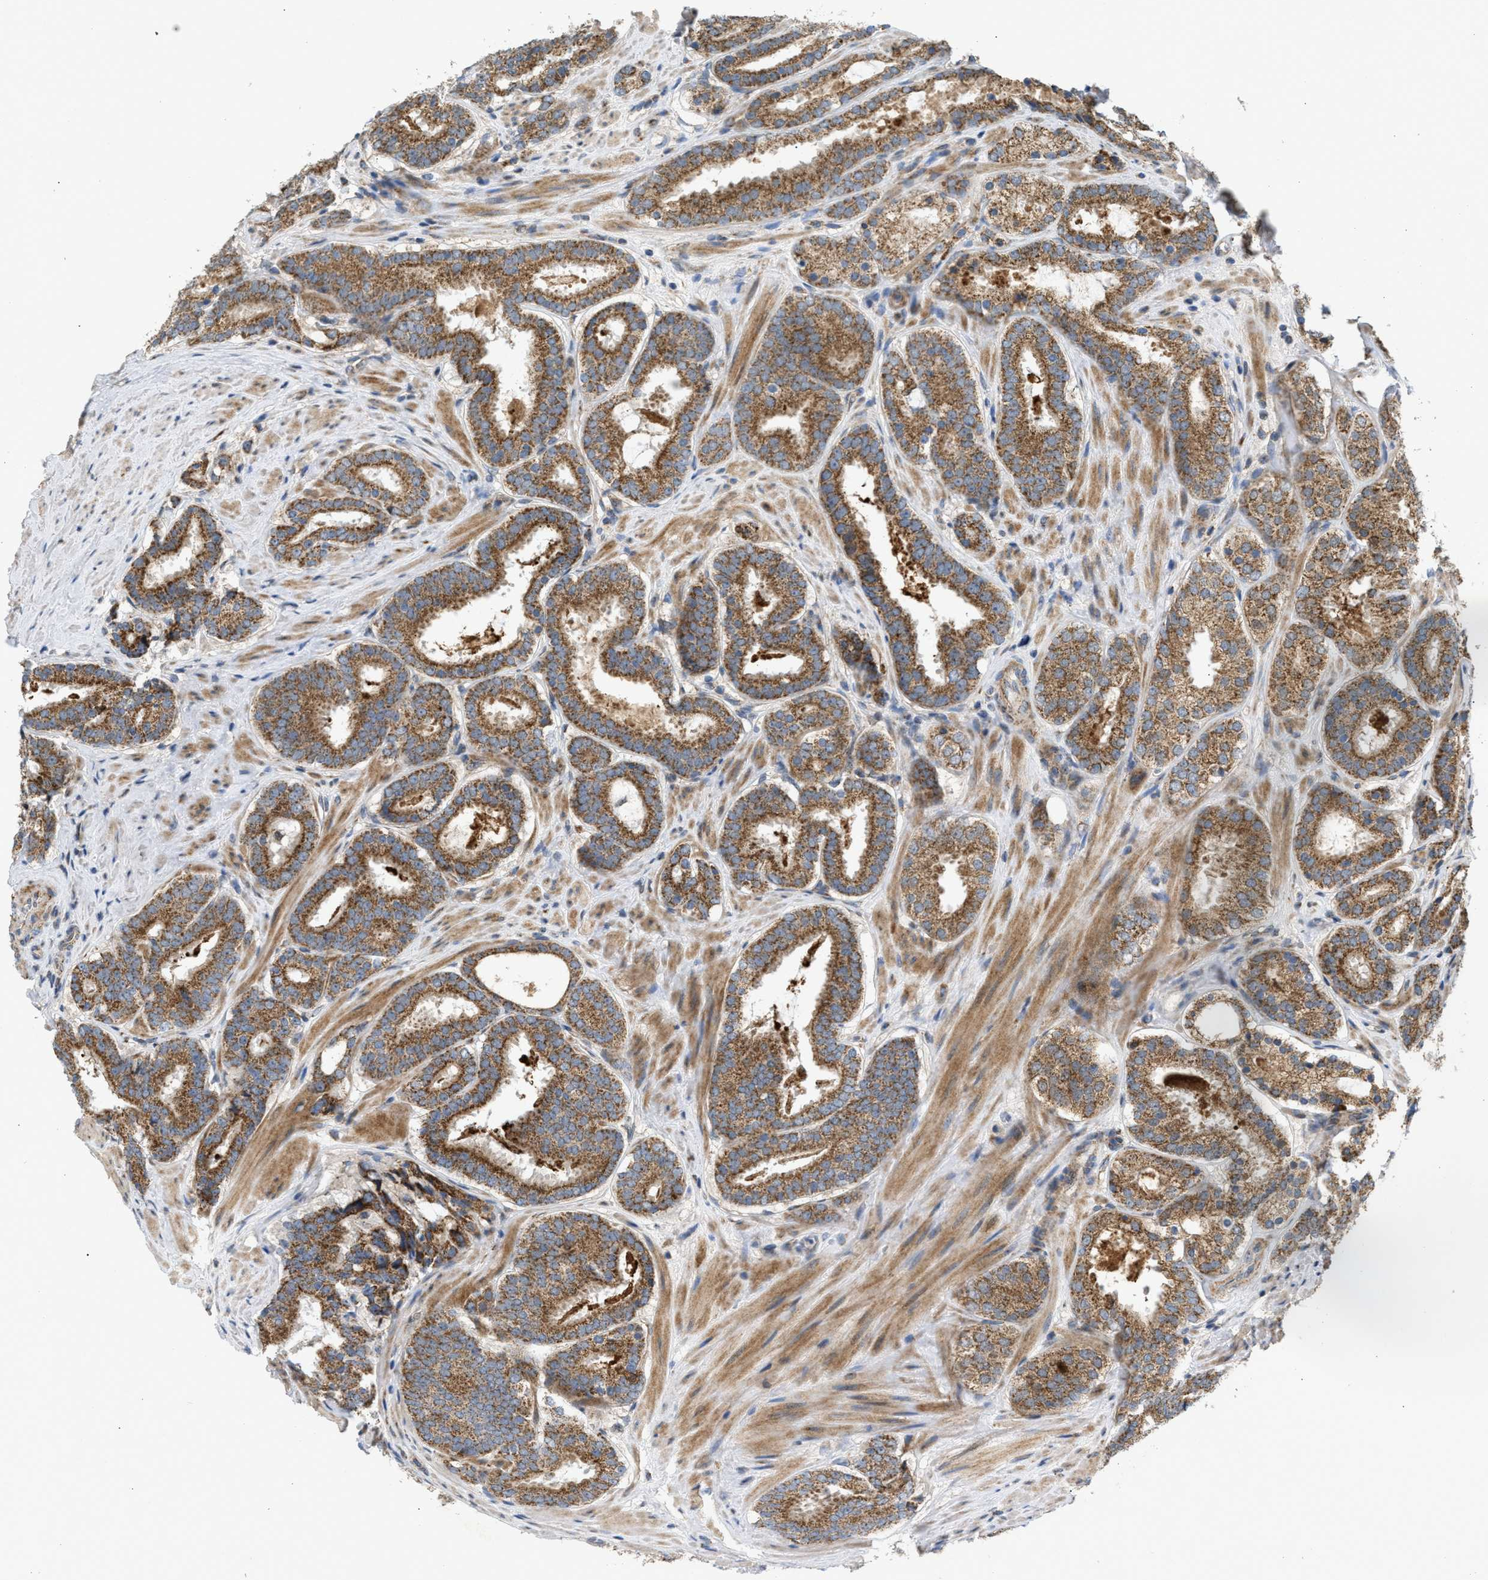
{"staining": {"intensity": "moderate", "quantity": ">75%", "location": "cytoplasmic/membranous"}, "tissue": "prostate cancer", "cell_type": "Tumor cells", "image_type": "cancer", "snomed": [{"axis": "morphology", "description": "Adenocarcinoma, Low grade"}, {"axis": "topography", "description": "Prostate"}], "caption": "Protein expression analysis of low-grade adenocarcinoma (prostate) reveals moderate cytoplasmic/membranous staining in approximately >75% of tumor cells. The staining is performed using DAB (3,3'-diaminobenzidine) brown chromogen to label protein expression. The nuclei are counter-stained blue using hematoxylin.", "gene": "TACO1", "patient": {"sex": "male", "age": 69}}